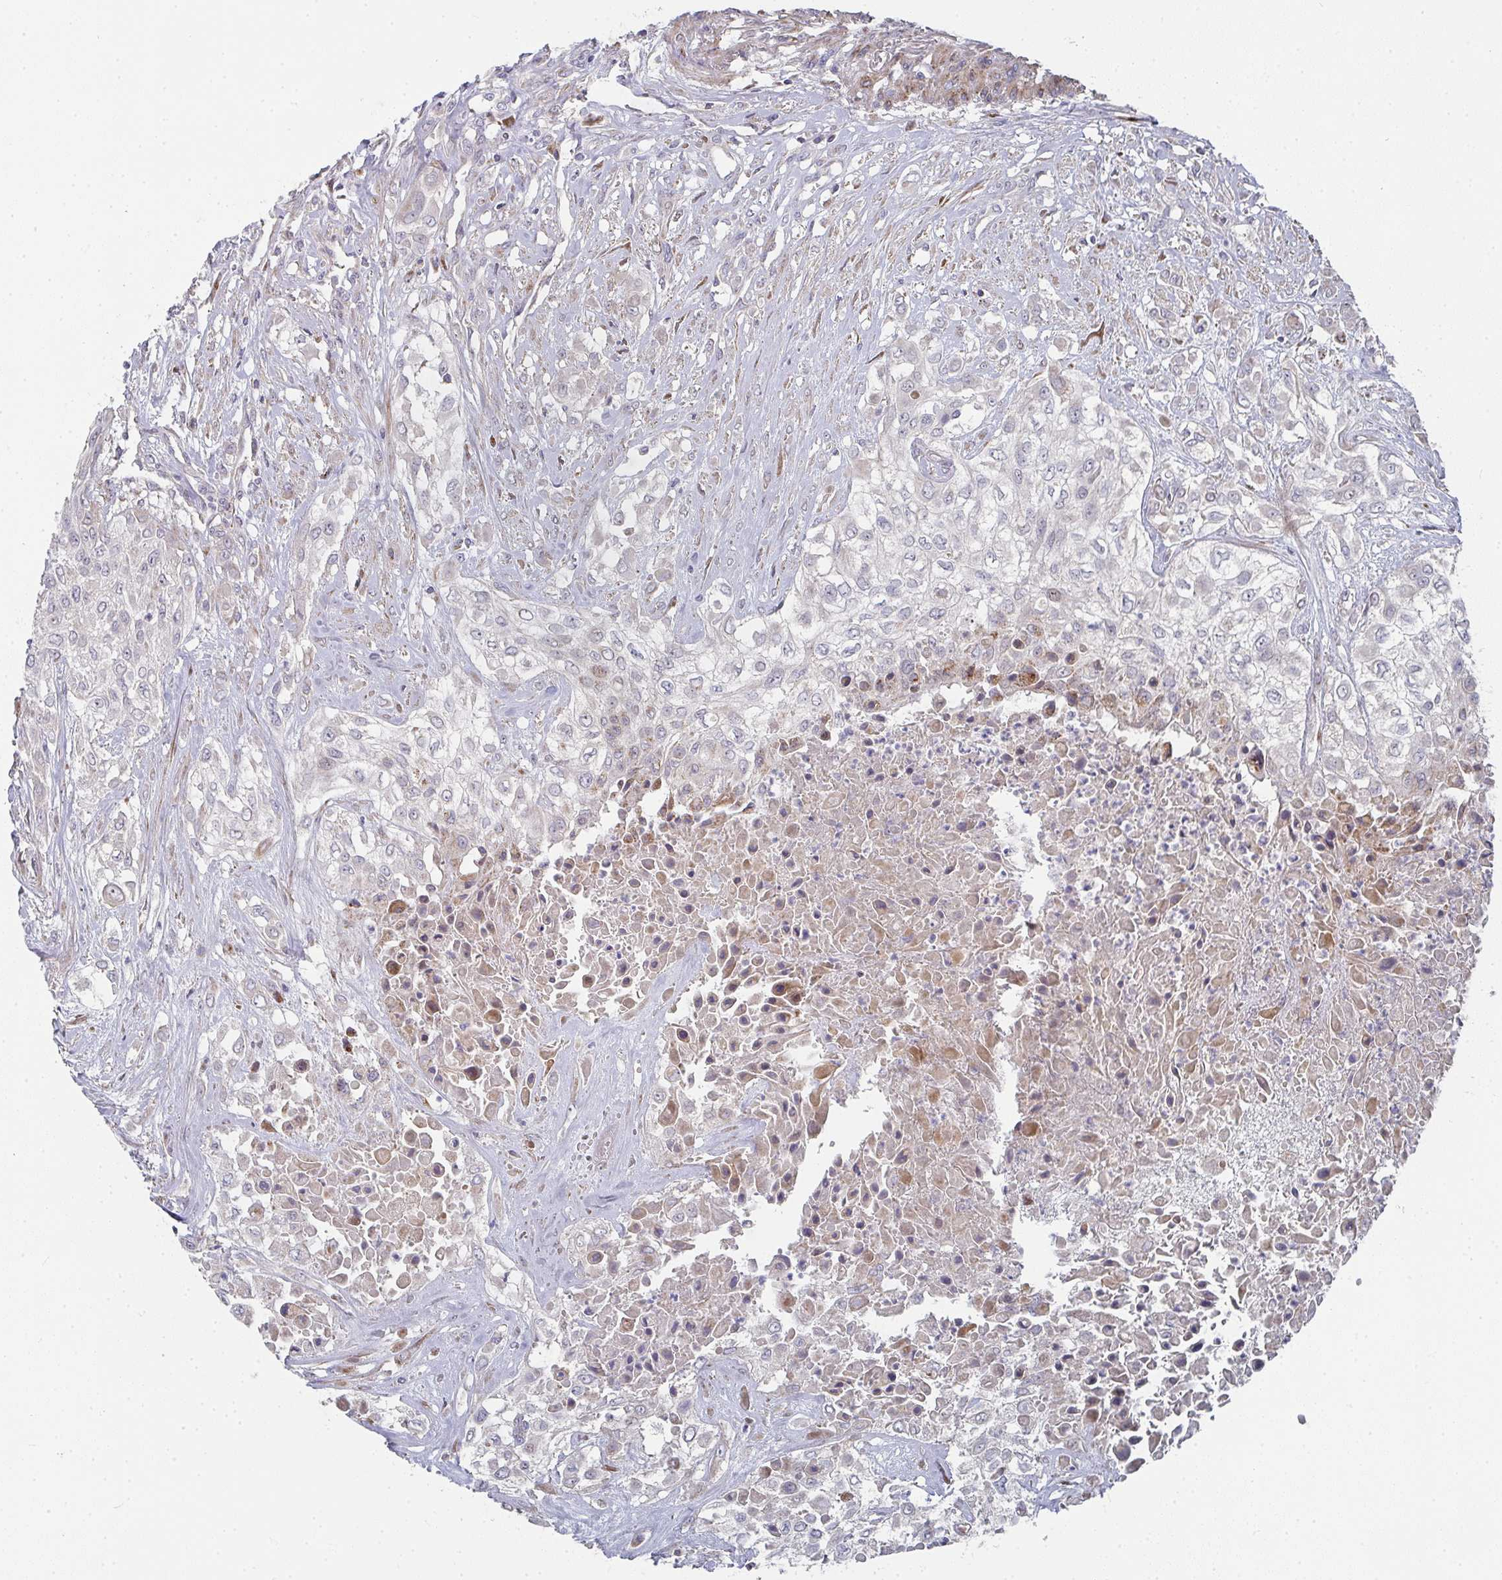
{"staining": {"intensity": "weak", "quantity": "<25%", "location": "nuclear"}, "tissue": "urothelial cancer", "cell_type": "Tumor cells", "image_type": "cancer", "snomed": [{"axis": "morphology", "description": "Urothelial carcinoma, High grade"}, {"axis": "topography", "description": "Urinary bladder"}], "caption": "An image of high-grade urothelial carcinoma stained for a protein demonstrates no brown staining in tumor cells.", "gene": "RHEBL1", "patient": {"sex": "male", "age": 57}}